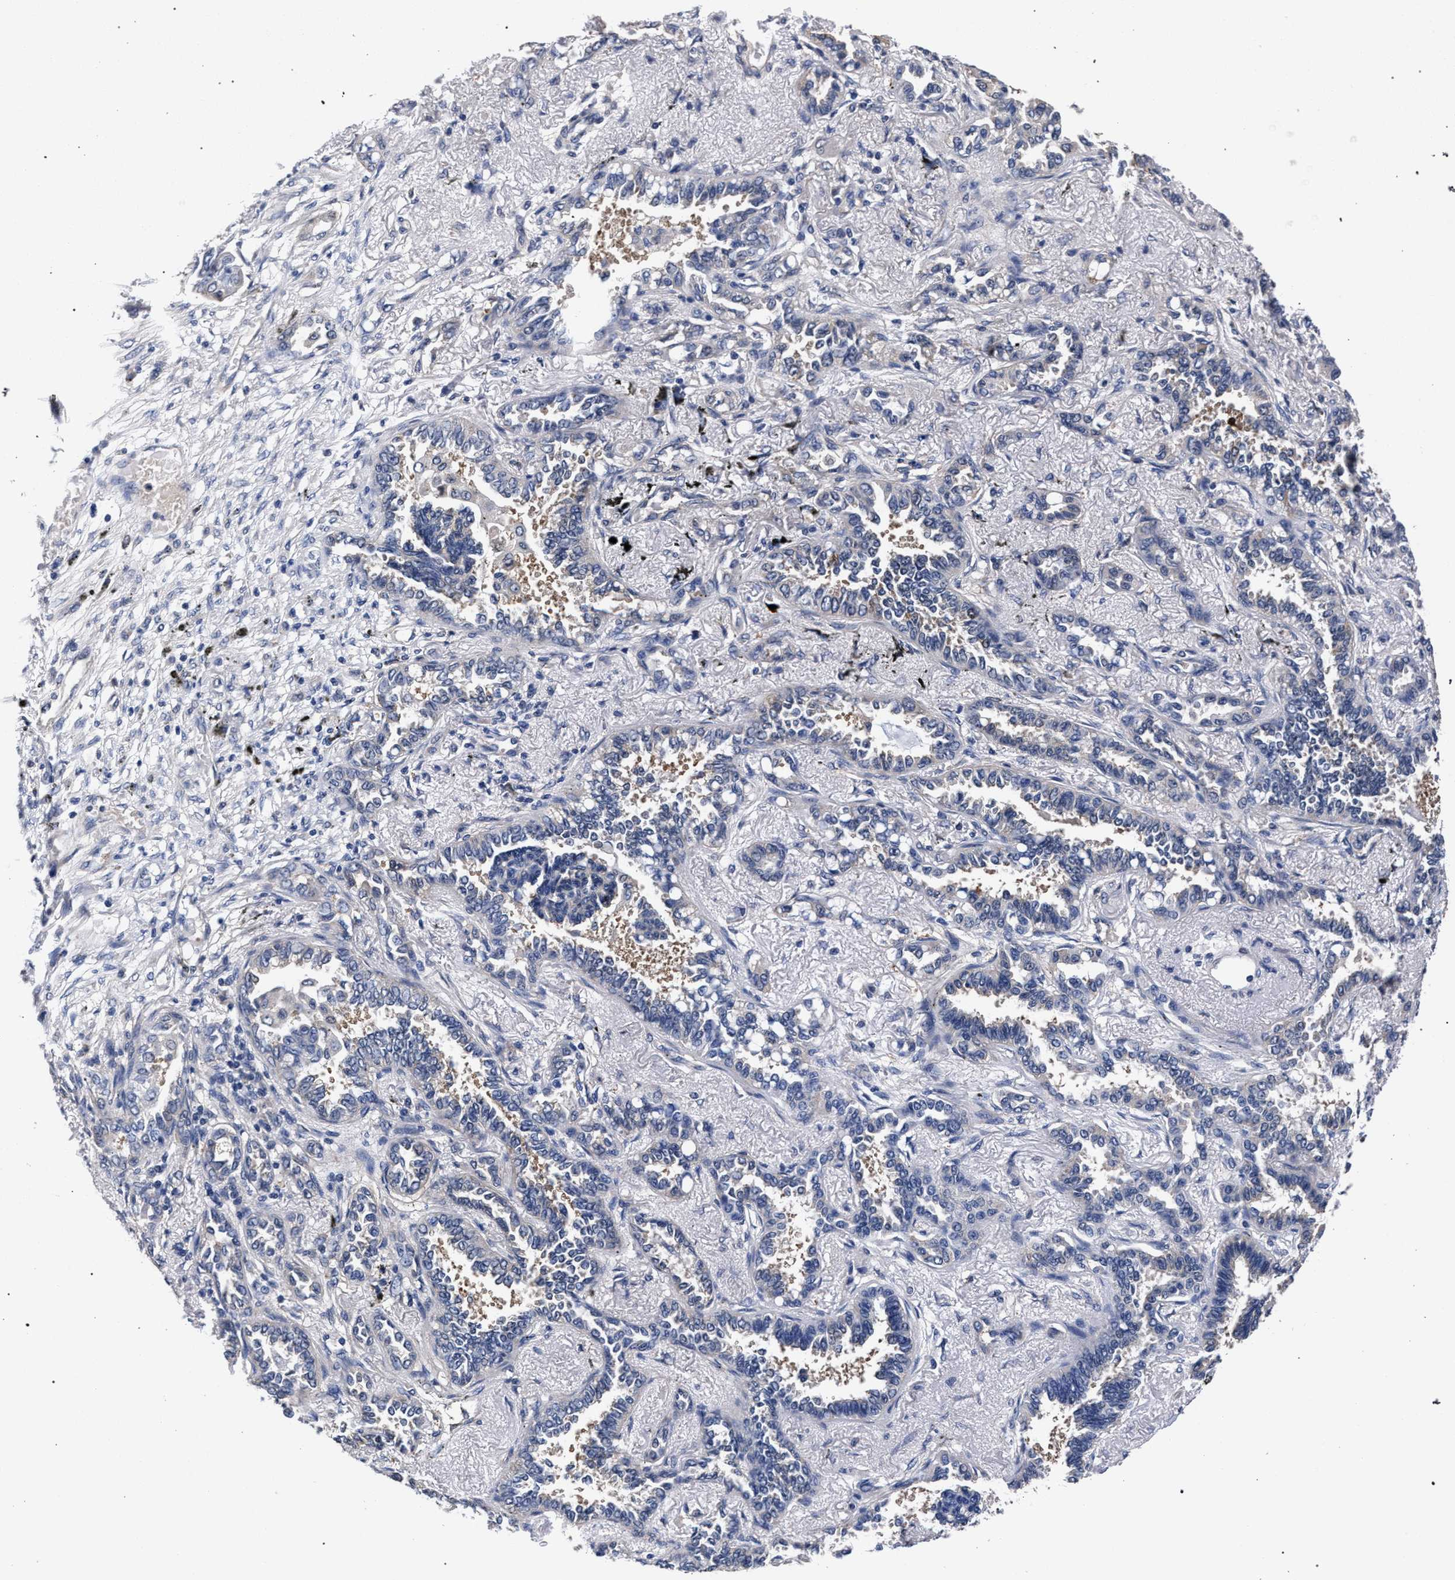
{"staining": {"intensity": "negative", "quantity": "none", "location": "none"}, "tissue": "lung cancer", "cell_type": "Tumor cells", "image_type": "cancer", "snomed": [{"axis": "morphology", "description": "Adenocarcinoma, NOS"}, {"axis": "topography", "description": "Lung"}], "caption": "Micrograph shows no protein staining in tumor cells of lung cancer (adenocarcinoma) tissue.", "gene": "RBM33", "patient": {"sex": "male", "age": 59}}